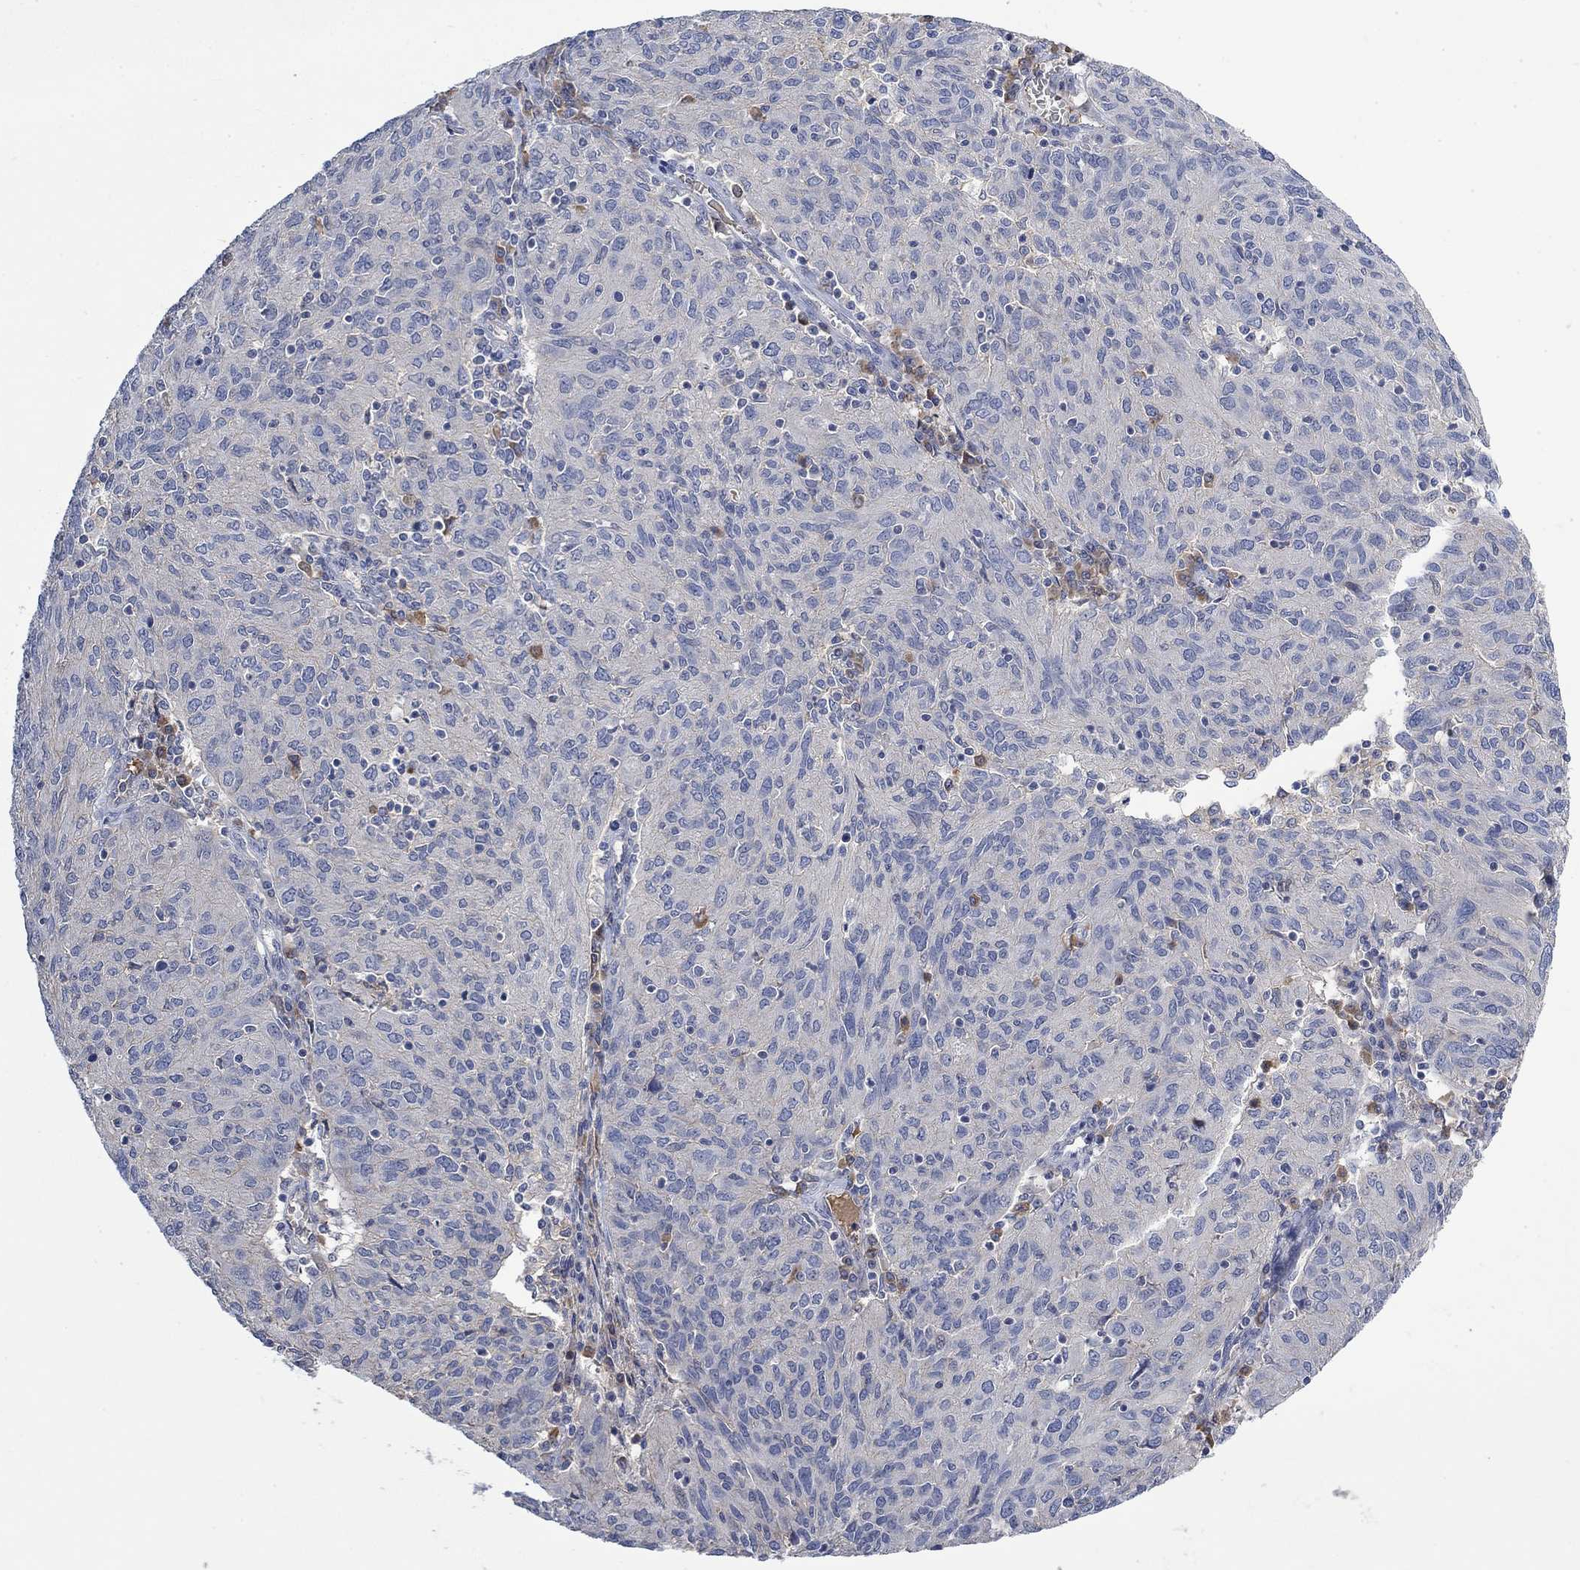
{"staining": {"intensity": "negative", "quantity": "none", "location": "none"}, "tissue": "ovarian cancer", "cell_type": "Tumor cells", "image_type": "cancer", "snomed": [{"axis": "morphology", "description": "Carcinoma, endometroid"}, {"axis": "topography", "description": "Ovary"}], "caption": "DAB immunohistochemical staining of endometroid carcinoma (ovarian) reveals no significant staining in tumor cells.", "gene": "MSTN", "patient": {"sex": "female", "age": 50}}